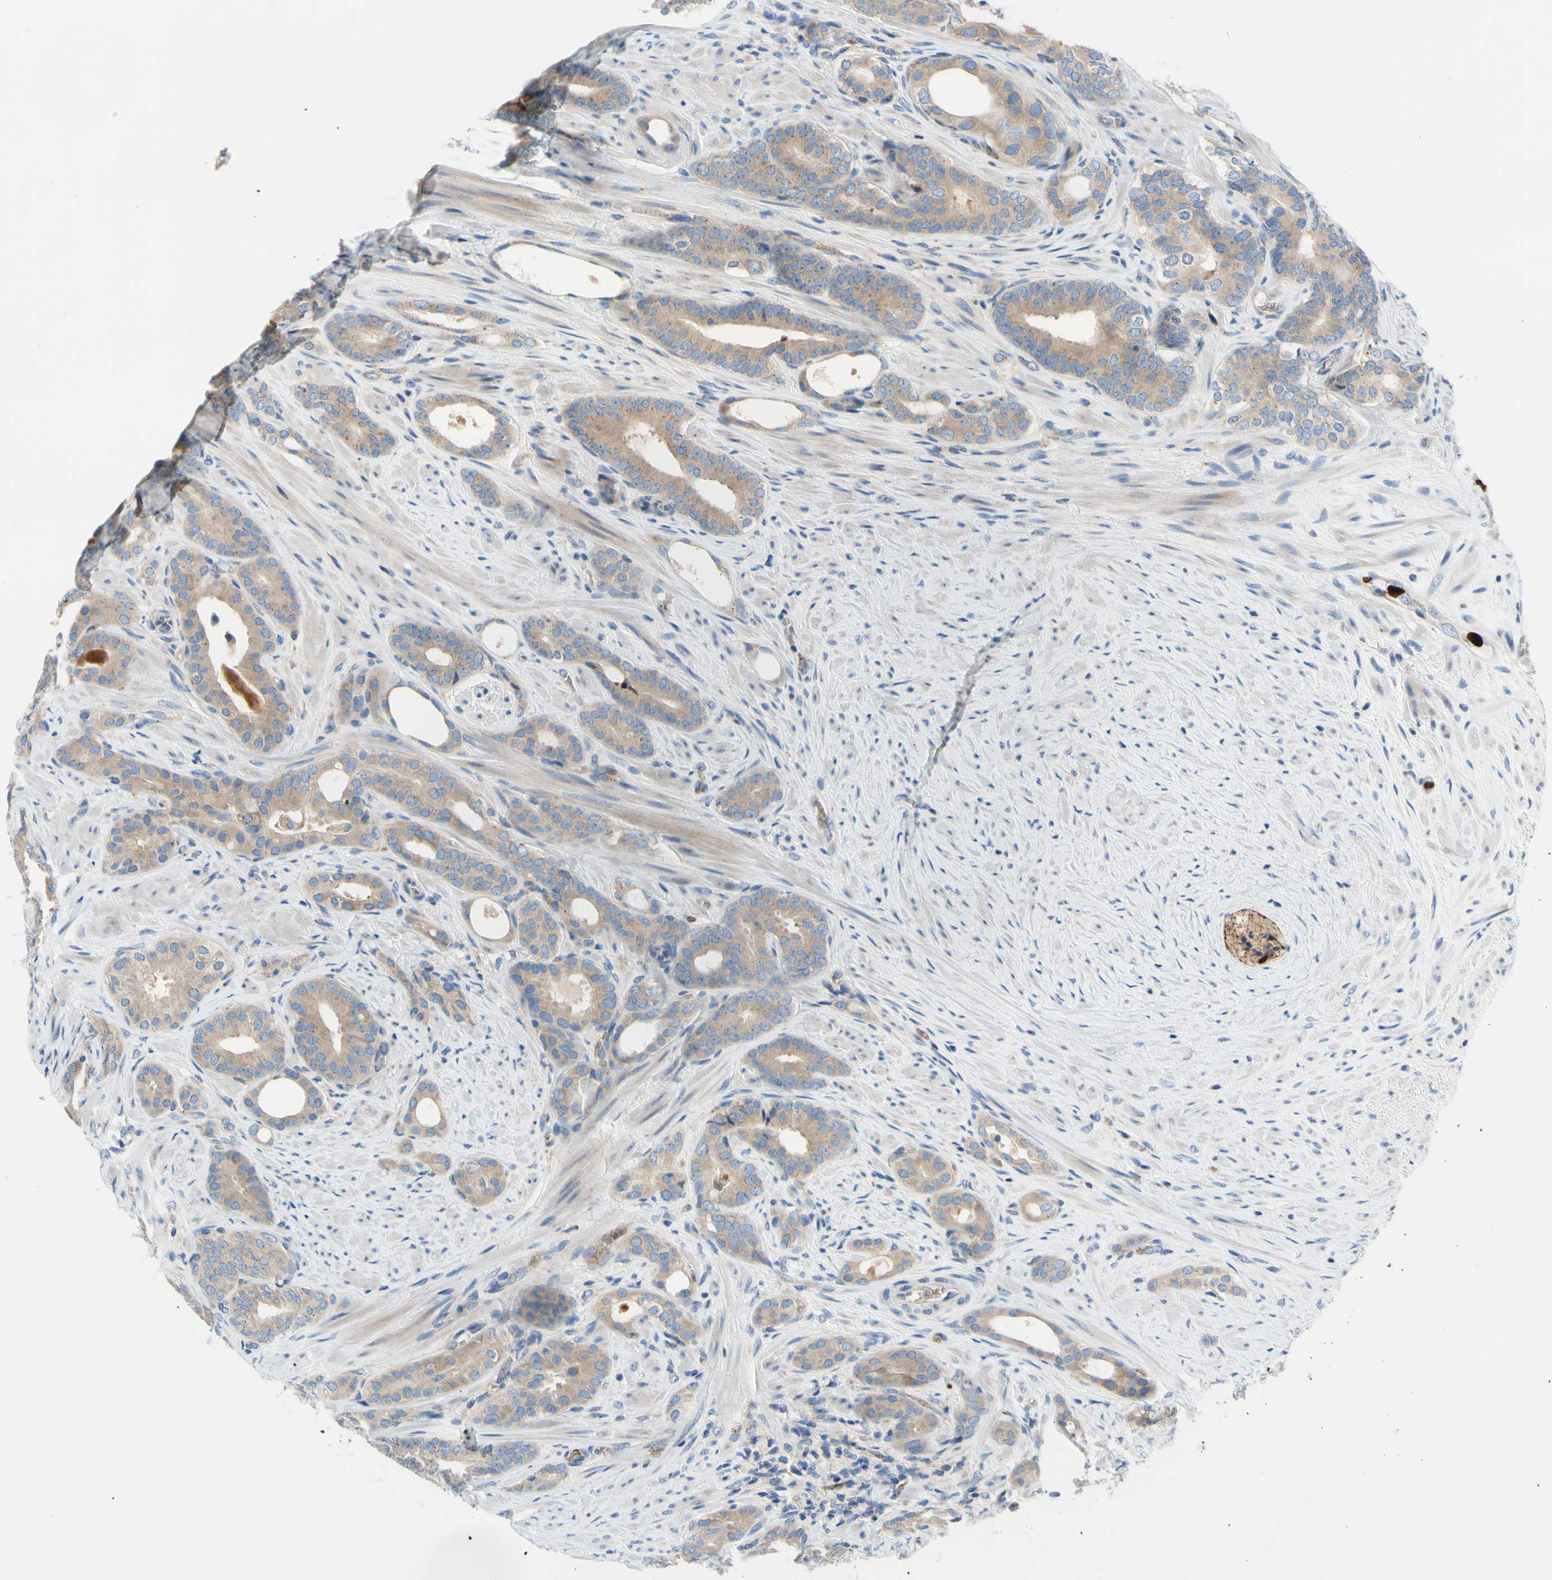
{"staining": {"intensity": "moderate", "quantity": ">75%", "location": "cytoplasmic/membranous"}, "tissue": "prostate cancer", "cell_type": "Tumor cells", "image_type": "cancer", "snomed": [{"axis": "morphology", "description": "Adenocarcinoma, Low grade"}, {"axis": "topography", "description": "Prostate"}], "caption": "Prostate cancer (adenocarcinoma (low-grade)) stained with a protein marker demonstrates moderate staining in tumor cells.", "gene": "USP9X", "patient": {"sex": "male", "age": 63}}